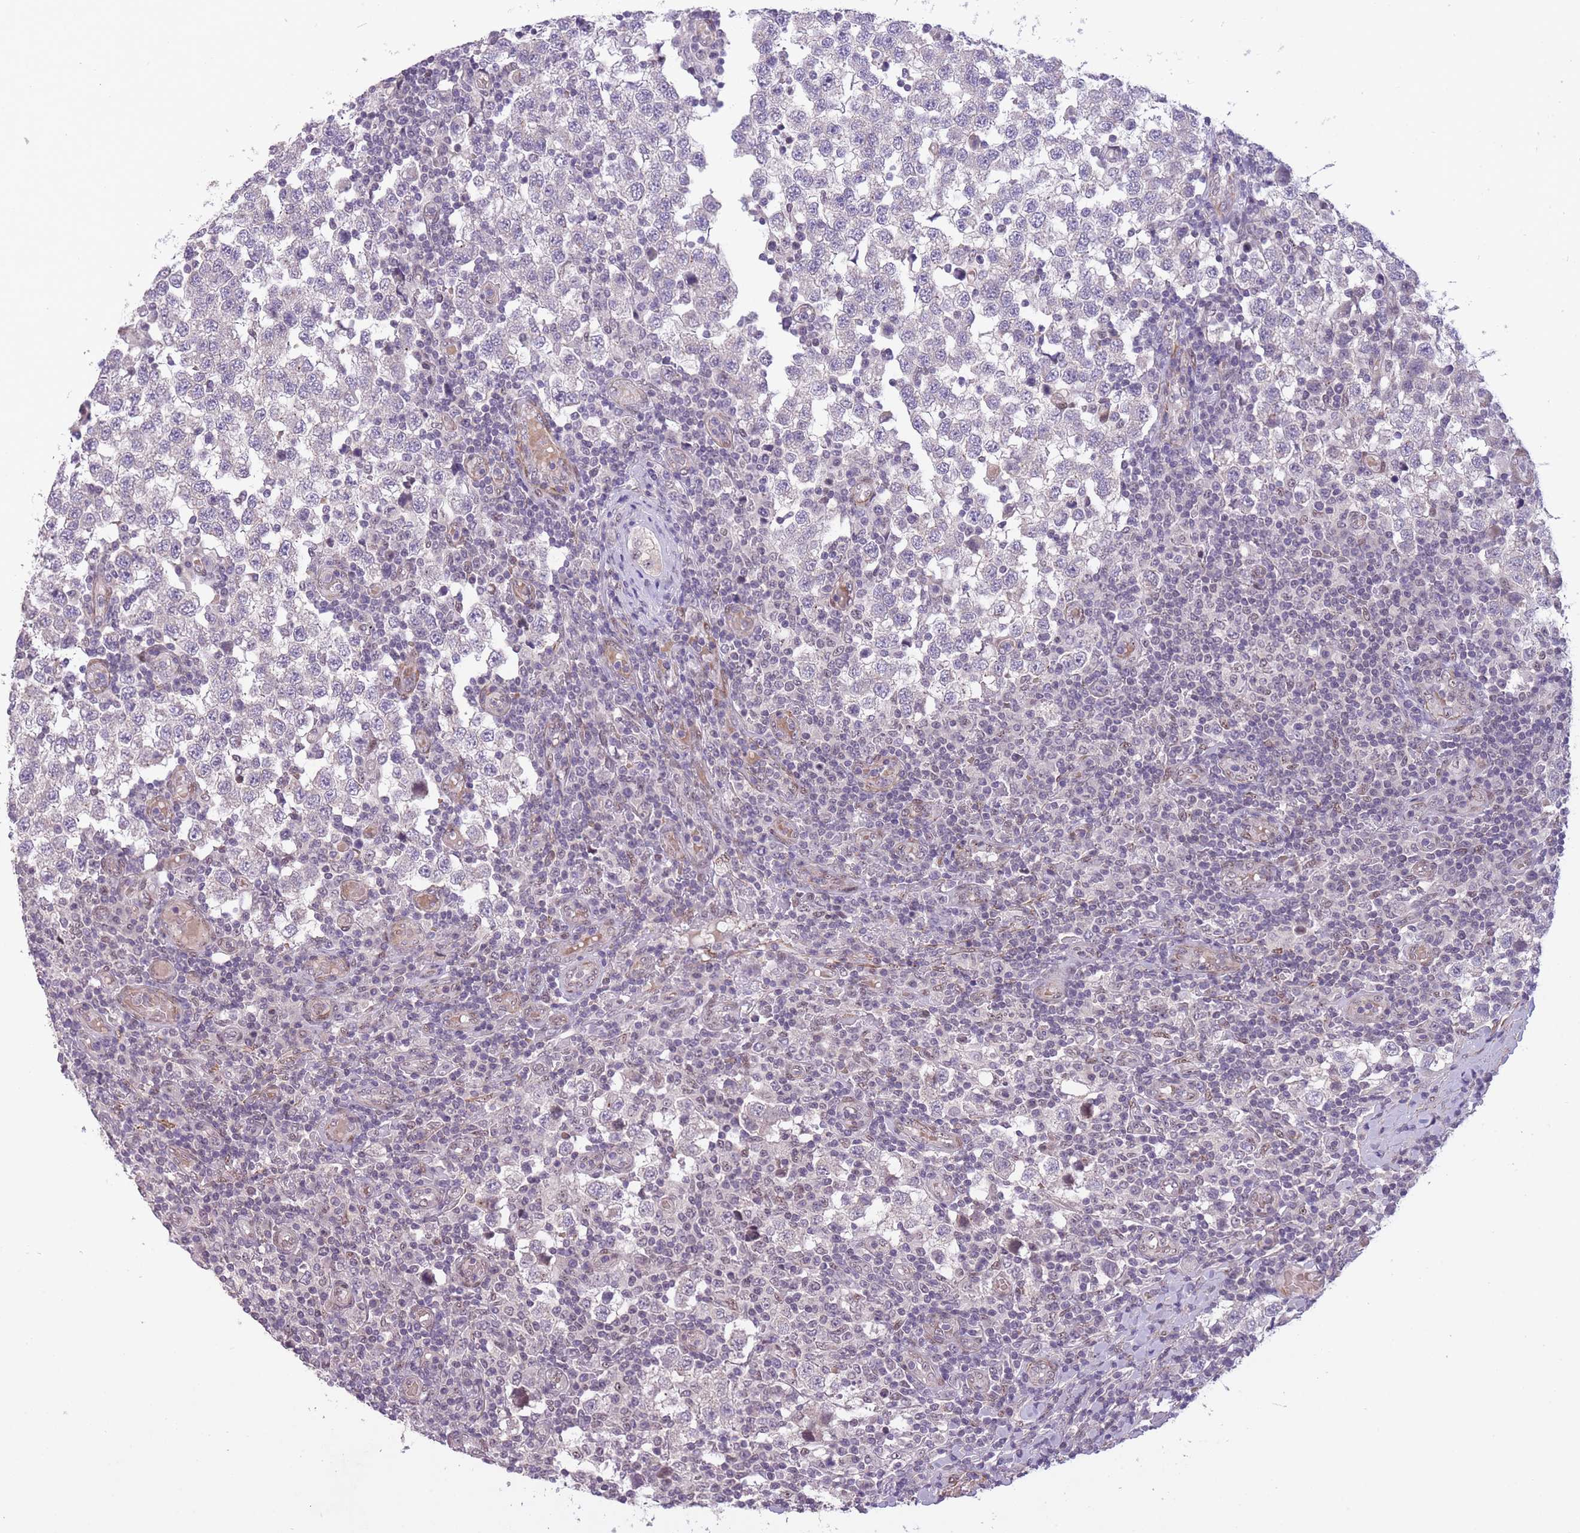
{"staining": {"intensity": "negative", "quantity": "none", "location": "none"}, "tissue": "testis cancer", "cell_type": "Tumor cells", "image_type": "cancer", "snomed": [{"axis": "morphology", "description": "Seminoma, NOS"}, {"axis": "topography", "description": "Testis"}], "caption": "High magnification brightfield microscopy of testis cancer (seminoma) stained with DAB (3,3'-diaminobenzidine) (brown) and counterstained with hematoxylin (blue): tumor cells show no significant expression.", "gene": "CBX6", "patient": {"sex": "male", "age": 34}}